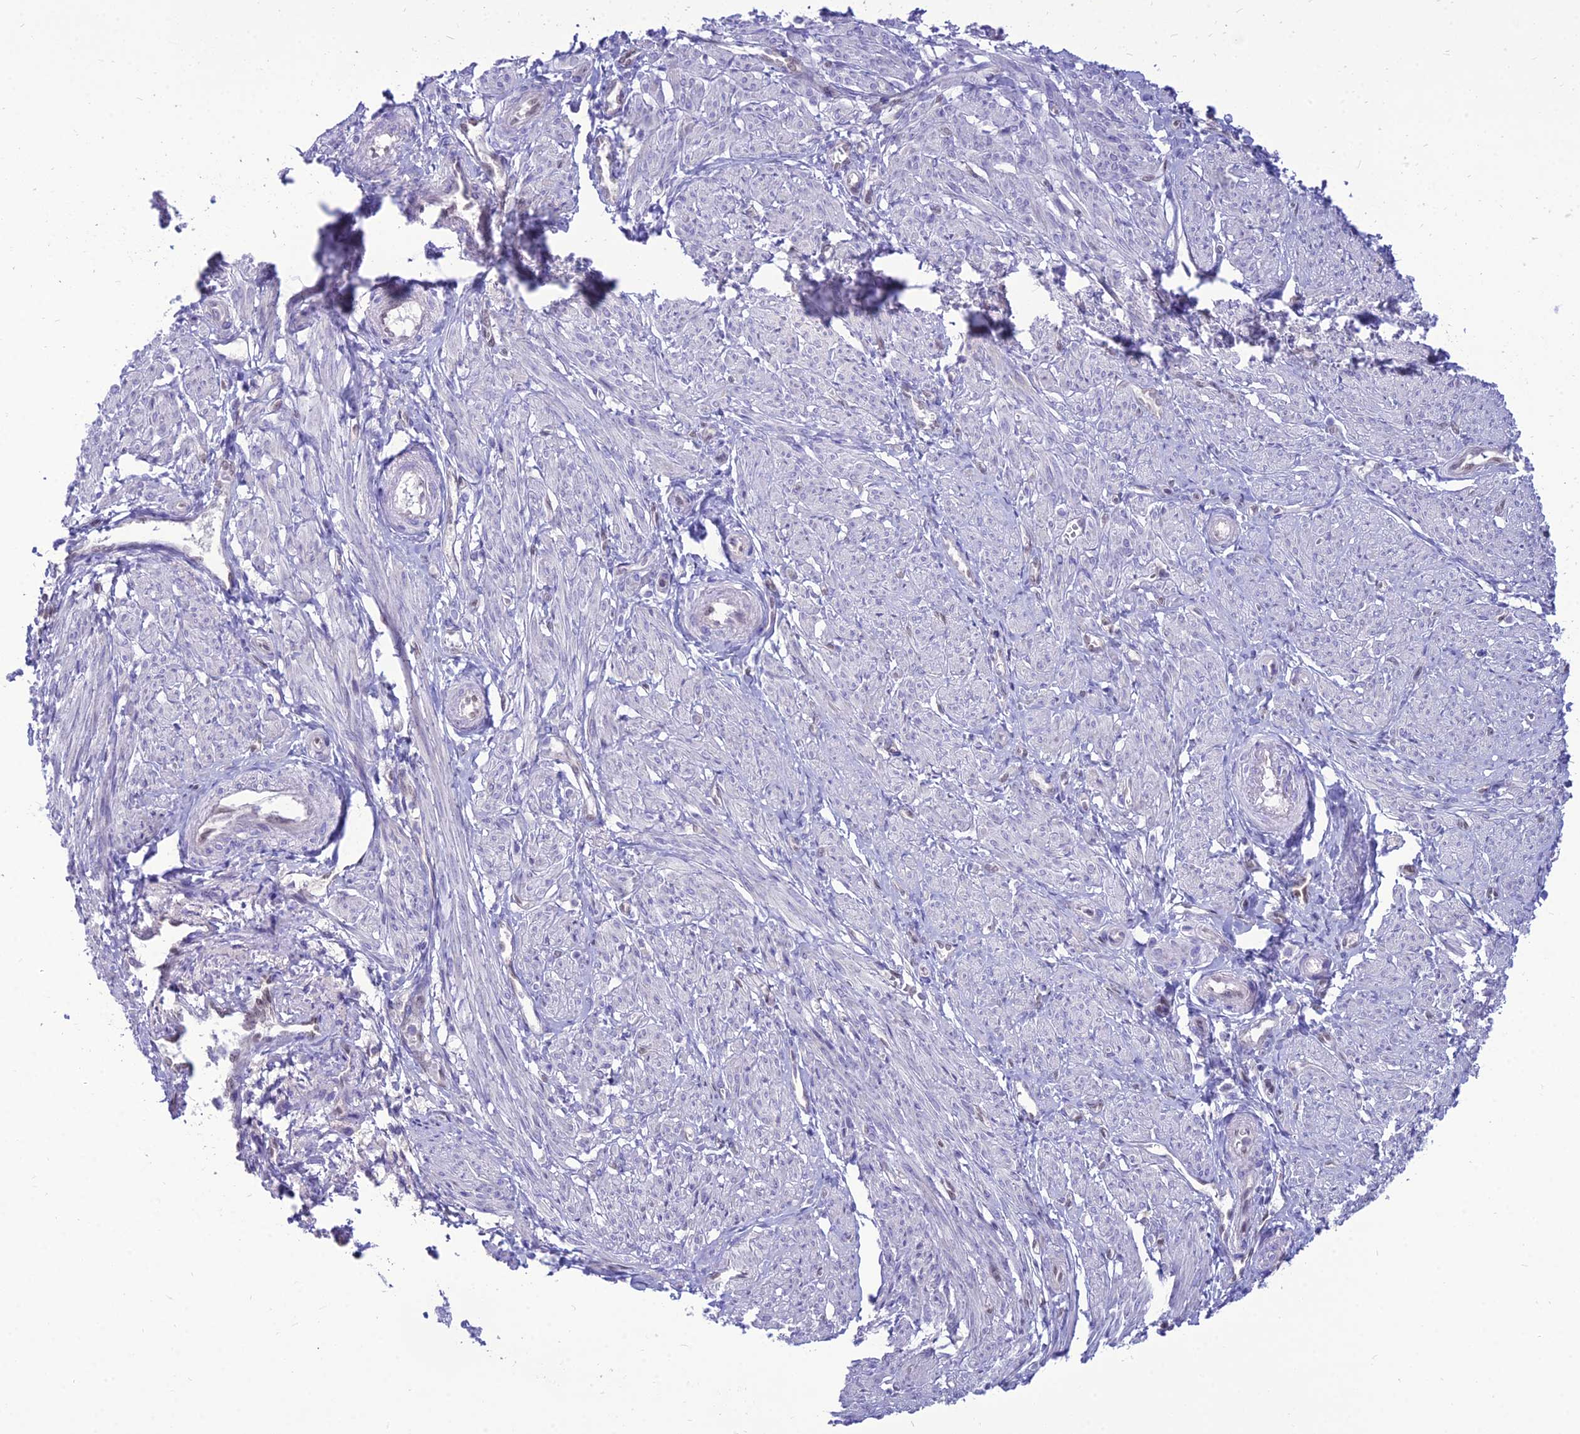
{"staining": {"intensity": "negative", "quantity": "none", "location": "none"}, "tissue": "smooth muscle", "cell_type": "Smooth muscle cells", "image_type": "normal", "snomed": [{"axis": "morphology", "description": "Normal tissue, NOS"}, {"axis": "topography", "description": "Smooth muscle"}], "caption": "DAB immunohistochemical staining of unremarkable smooth muscle displays no significant expression in smooth muscle cells.", "gene": "NOVA2", "patient": {"sex": "female", "age": 39}}